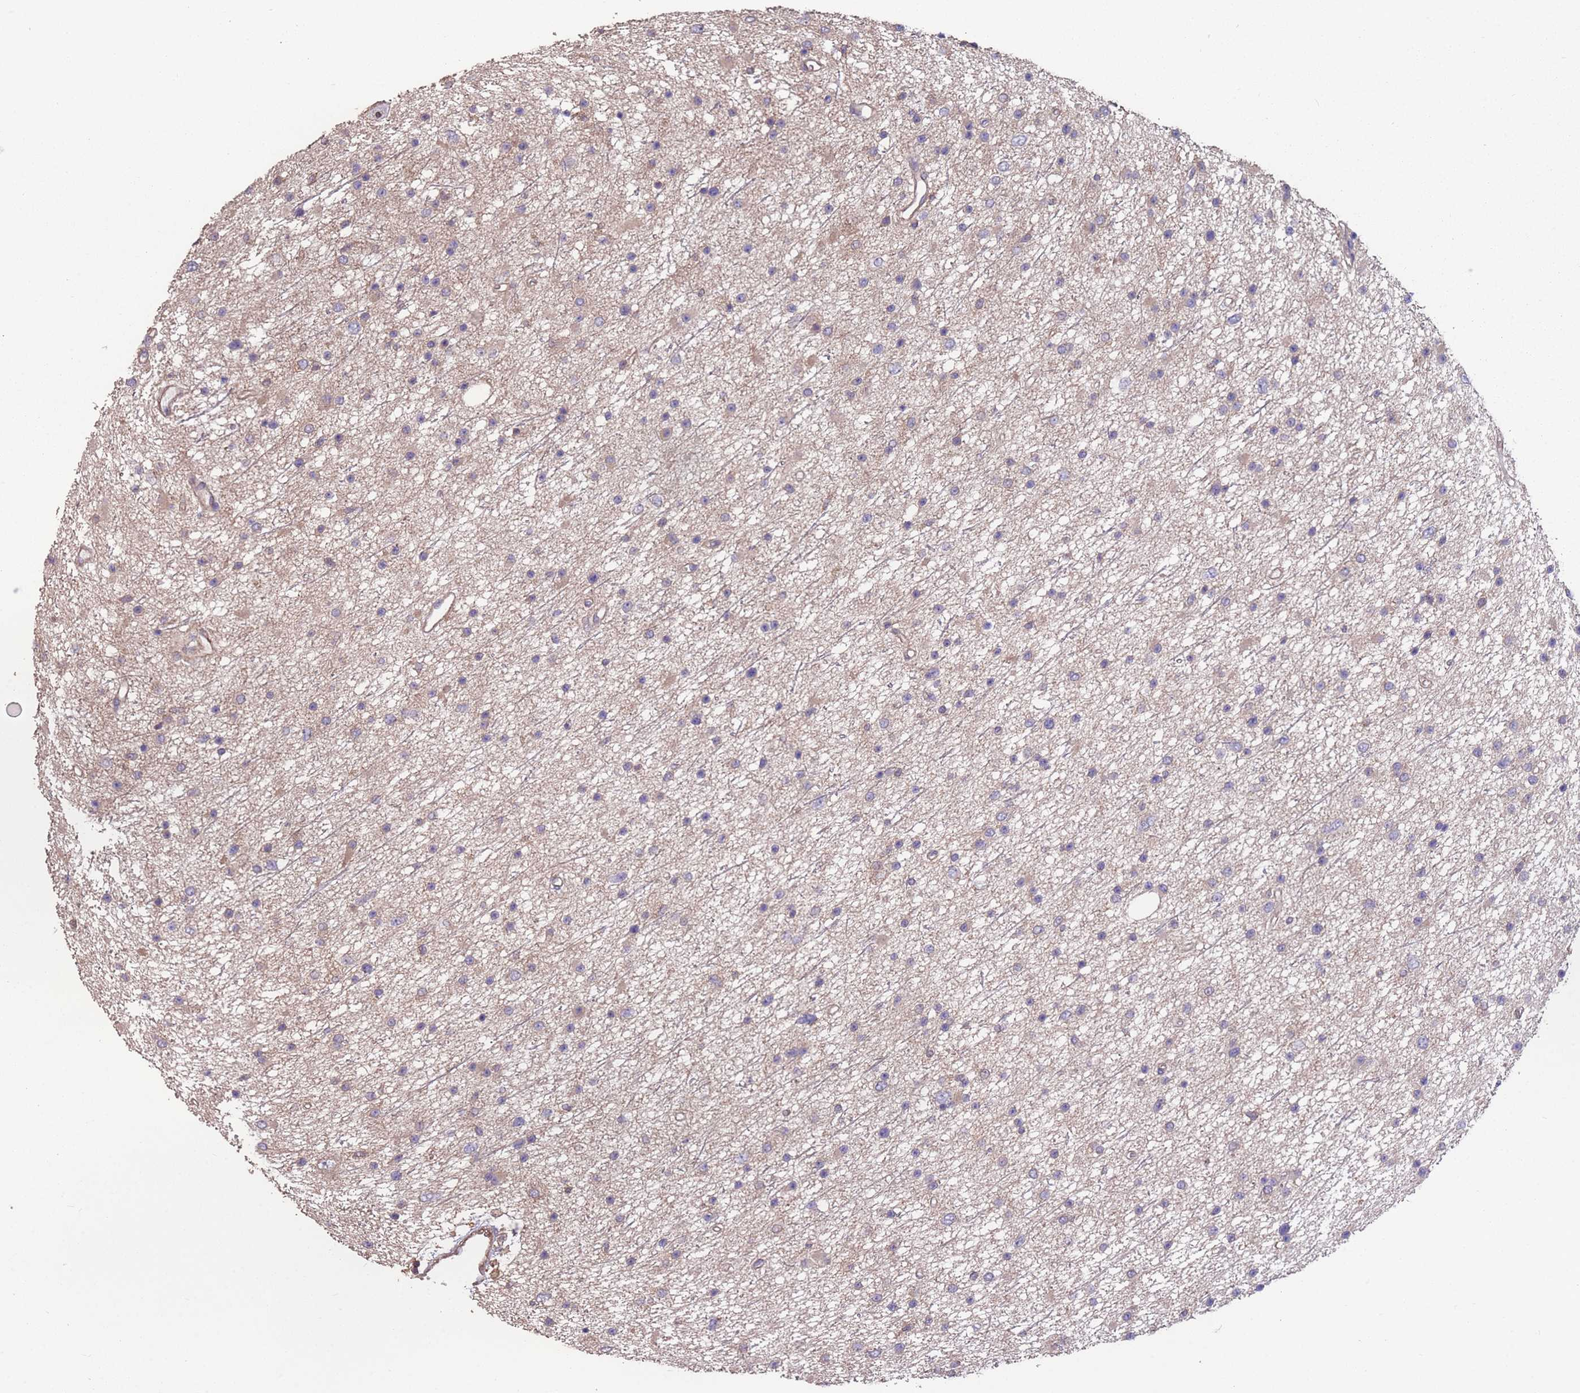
{"staining": {"intensity": "negative", "quantity": "none", "location": "none"}, "tissue": "glioma", "cell_type": "Tumor cells", "image_type": "cancer", "snomed": [{"axis": "morphology", "description": "Glioma, malignant, Low grade"}, {"axis": "topography", "description": "Cerebral cortex"}], "caption": "Tumor cells show no significant positivity in glioma.", "gene": "NUDT21", "patient": {"sex": "female", "age": 39}}